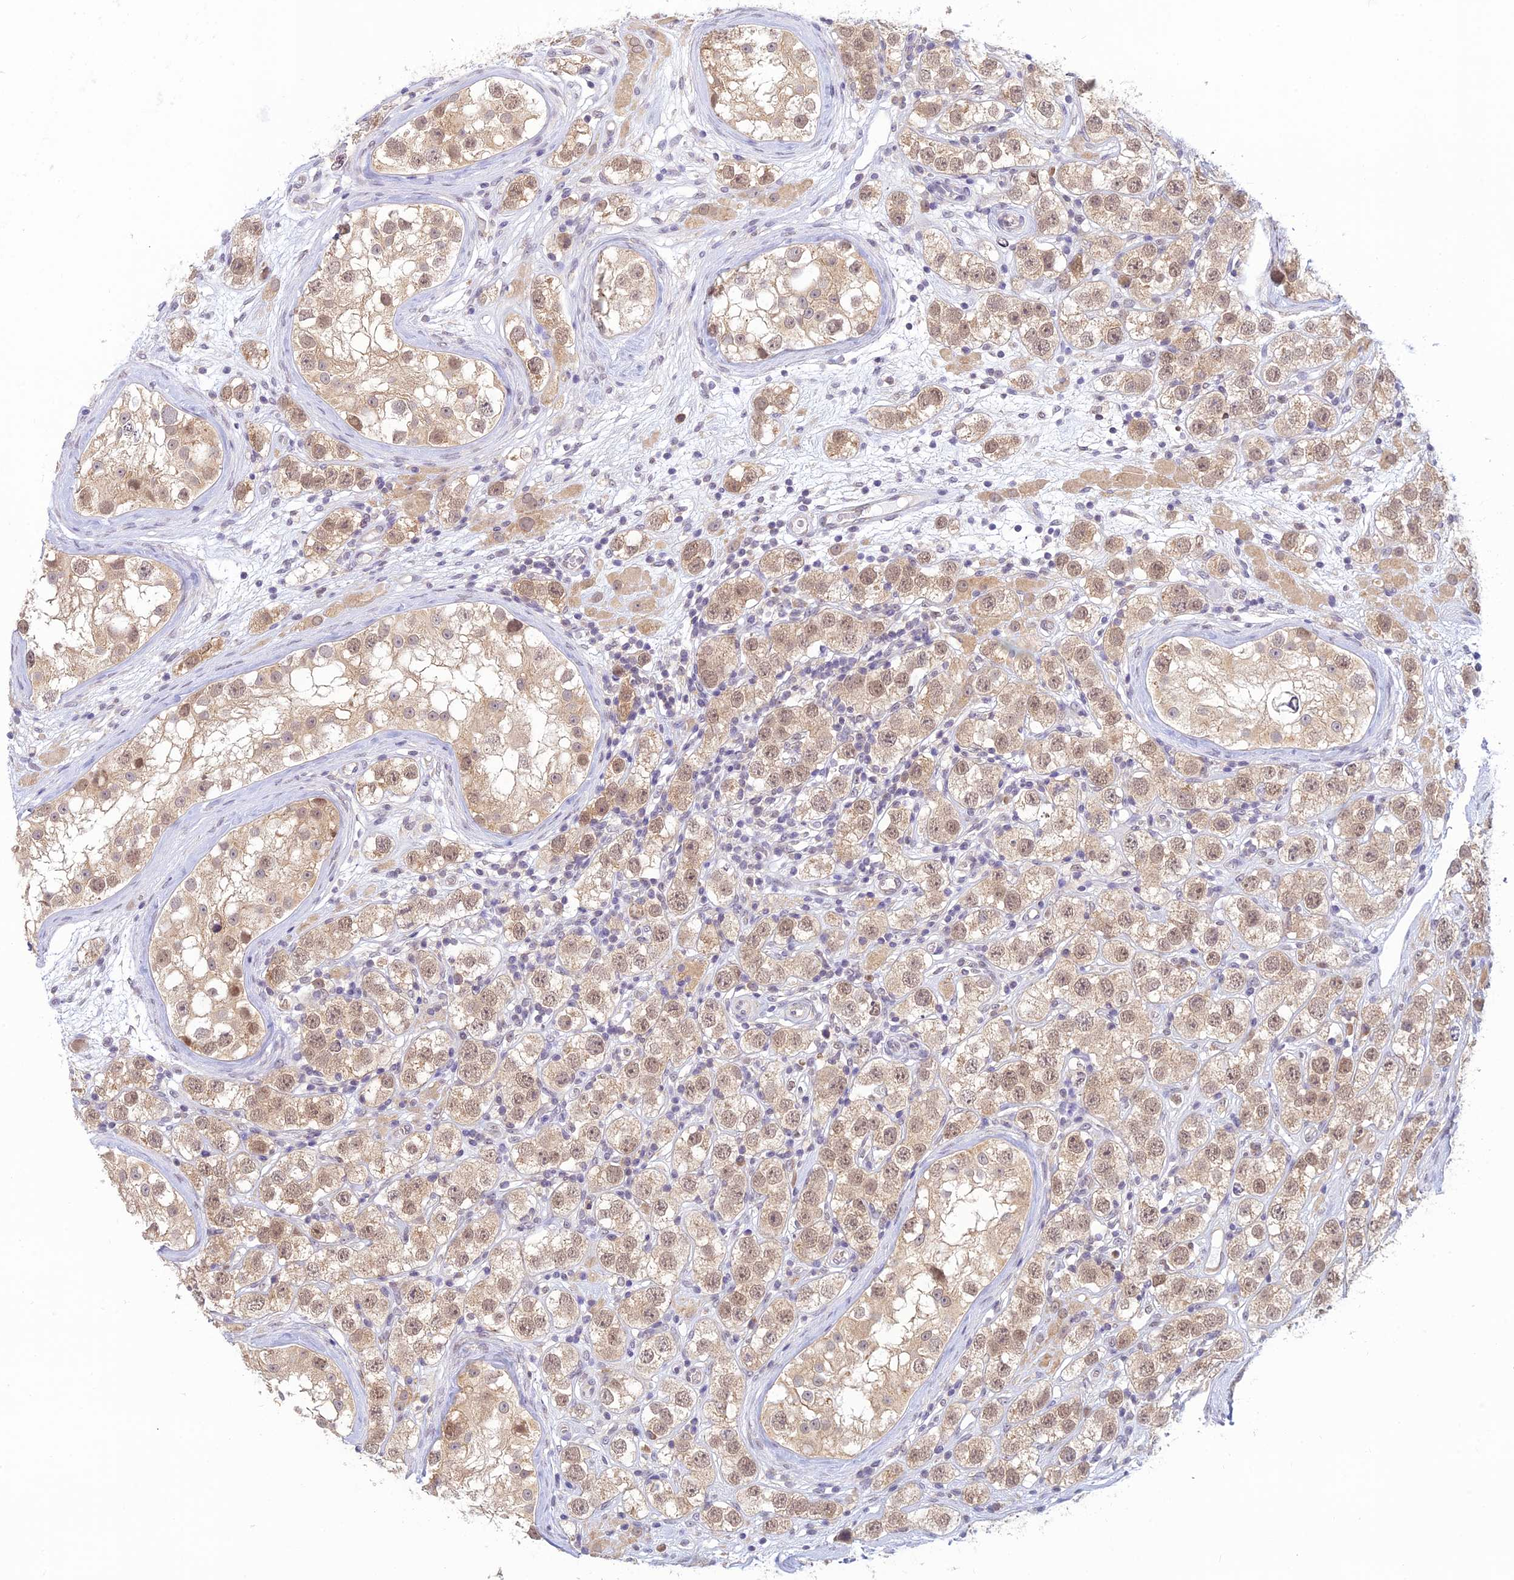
{"staining": {"intensity": "weak", "quantity": ">75%", "location": "nuclear"}, "tissue": "testis cancer", "cell_type": "Tumor cells", "image_type": "cancer", "snomed": [{"axis": "morphology", "description": "Seminoma, NOS"}, {"axis": "topography", "description": "Testis"}], "caption": "A photomicrograph of human testis cancer stained for a protein exhibits weak nuclear brown staining in tumor cells.", "gene": "SKIC8", "patient": {"sex": "male", "age": 28}}